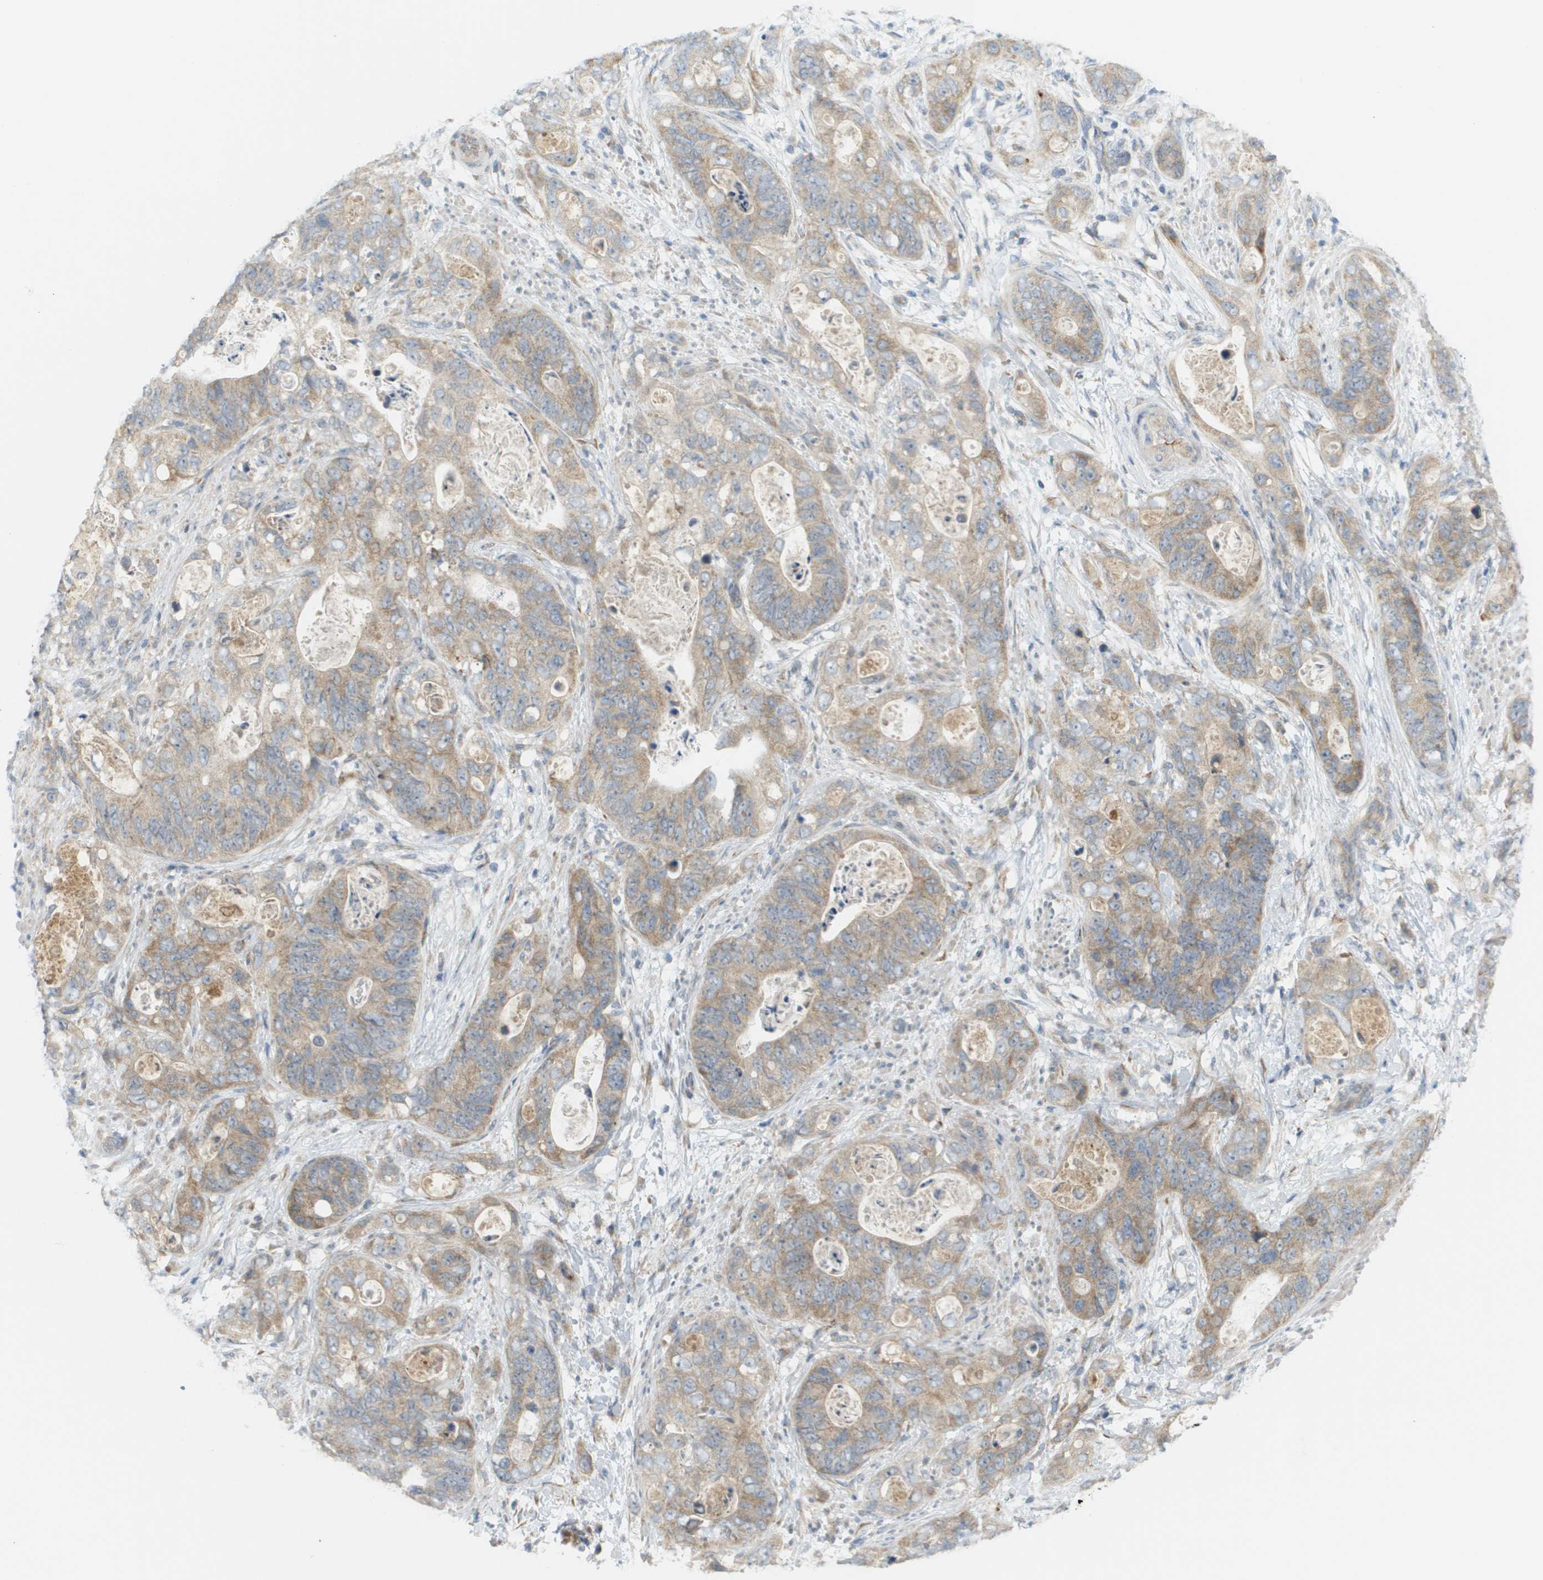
{"staining": {"intensity": "weak", "quantity": ">75%", "location": "cytoplasmic/membranous"}, "tissue": "stomach cancer", "cell_type": "Tumor cells", "image_type": "cancer", "snomed": [{"axis": "morphology", "description": "Adenocarcinoma, NOS"}, {"axis": "topography", "description": "Stomach"}], "caption": "An image of stomach cancer stained for a protein demonstrates weak cytoplasmic/membranous brown staining in tumor cells.", "gene": "PROC", "patient": {"sex": "female", "age": 89}}